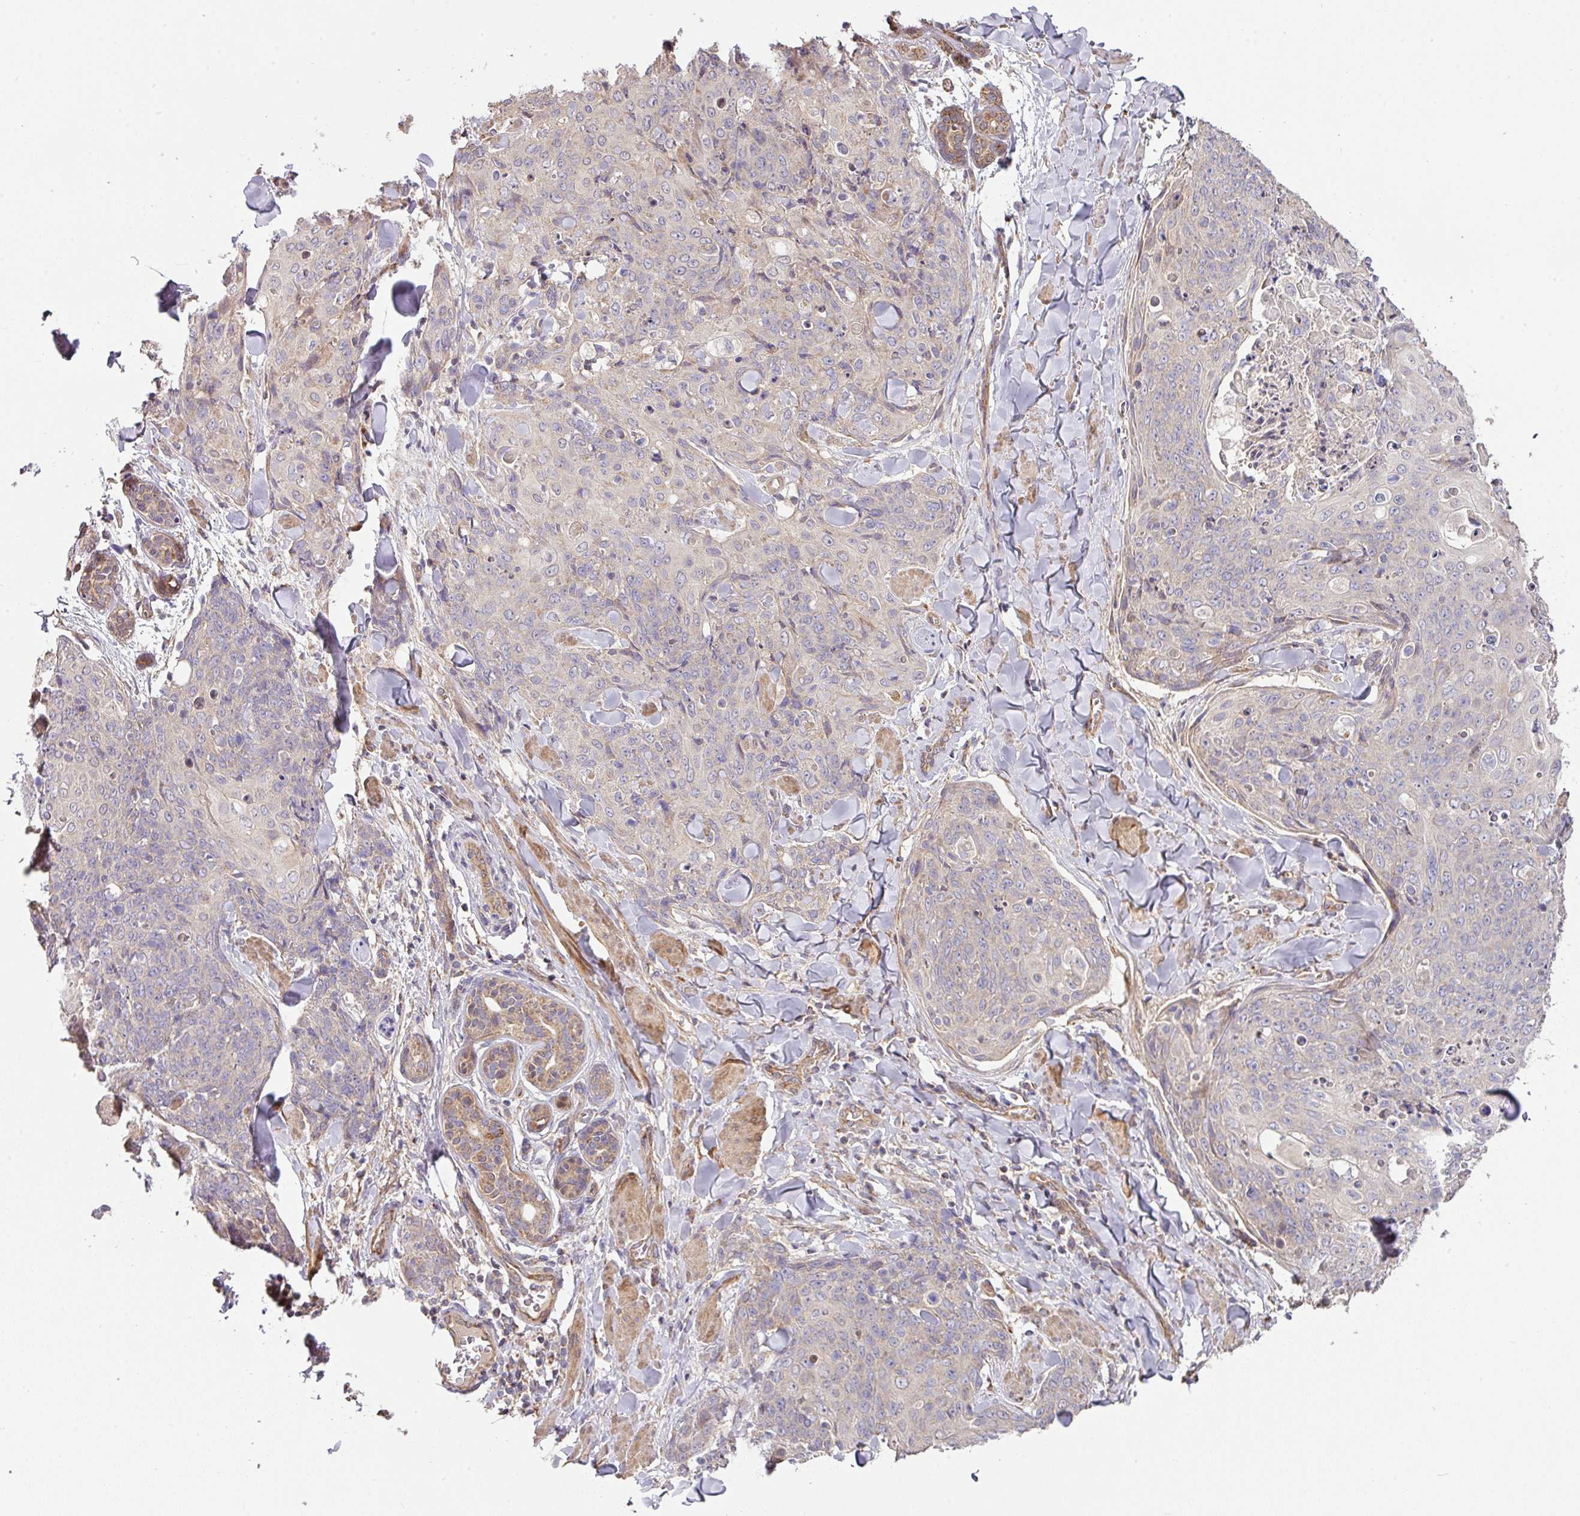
{"staining": {"intensity": "negative", "quantity": "none", "location": "none"}, "tissue": "skin cancer", "cell_type": "Tumor cells", "image_type": "cancer", "snomed": [{"axis": "morphology", "description": "Squamous cell carcinoma, NOS"}, {"axis": "topography", "description": "Skin"}, {"axis": "topography", "description": "Vulva"}], "caption": "High magnification brightfield microscopy of skin cancer (squamous cell carcinoma) stained with DAB (3,3'-diaminobenzidine) (brown) and counterstained with hematoxylin (blue): tumor cells show no significant staining. The staining is performed using DAB brown chromogen with nuclei counter-stained in using hematoxylin.", "gene": "STK35", "patient": {"sex": "female", "age": 85}}